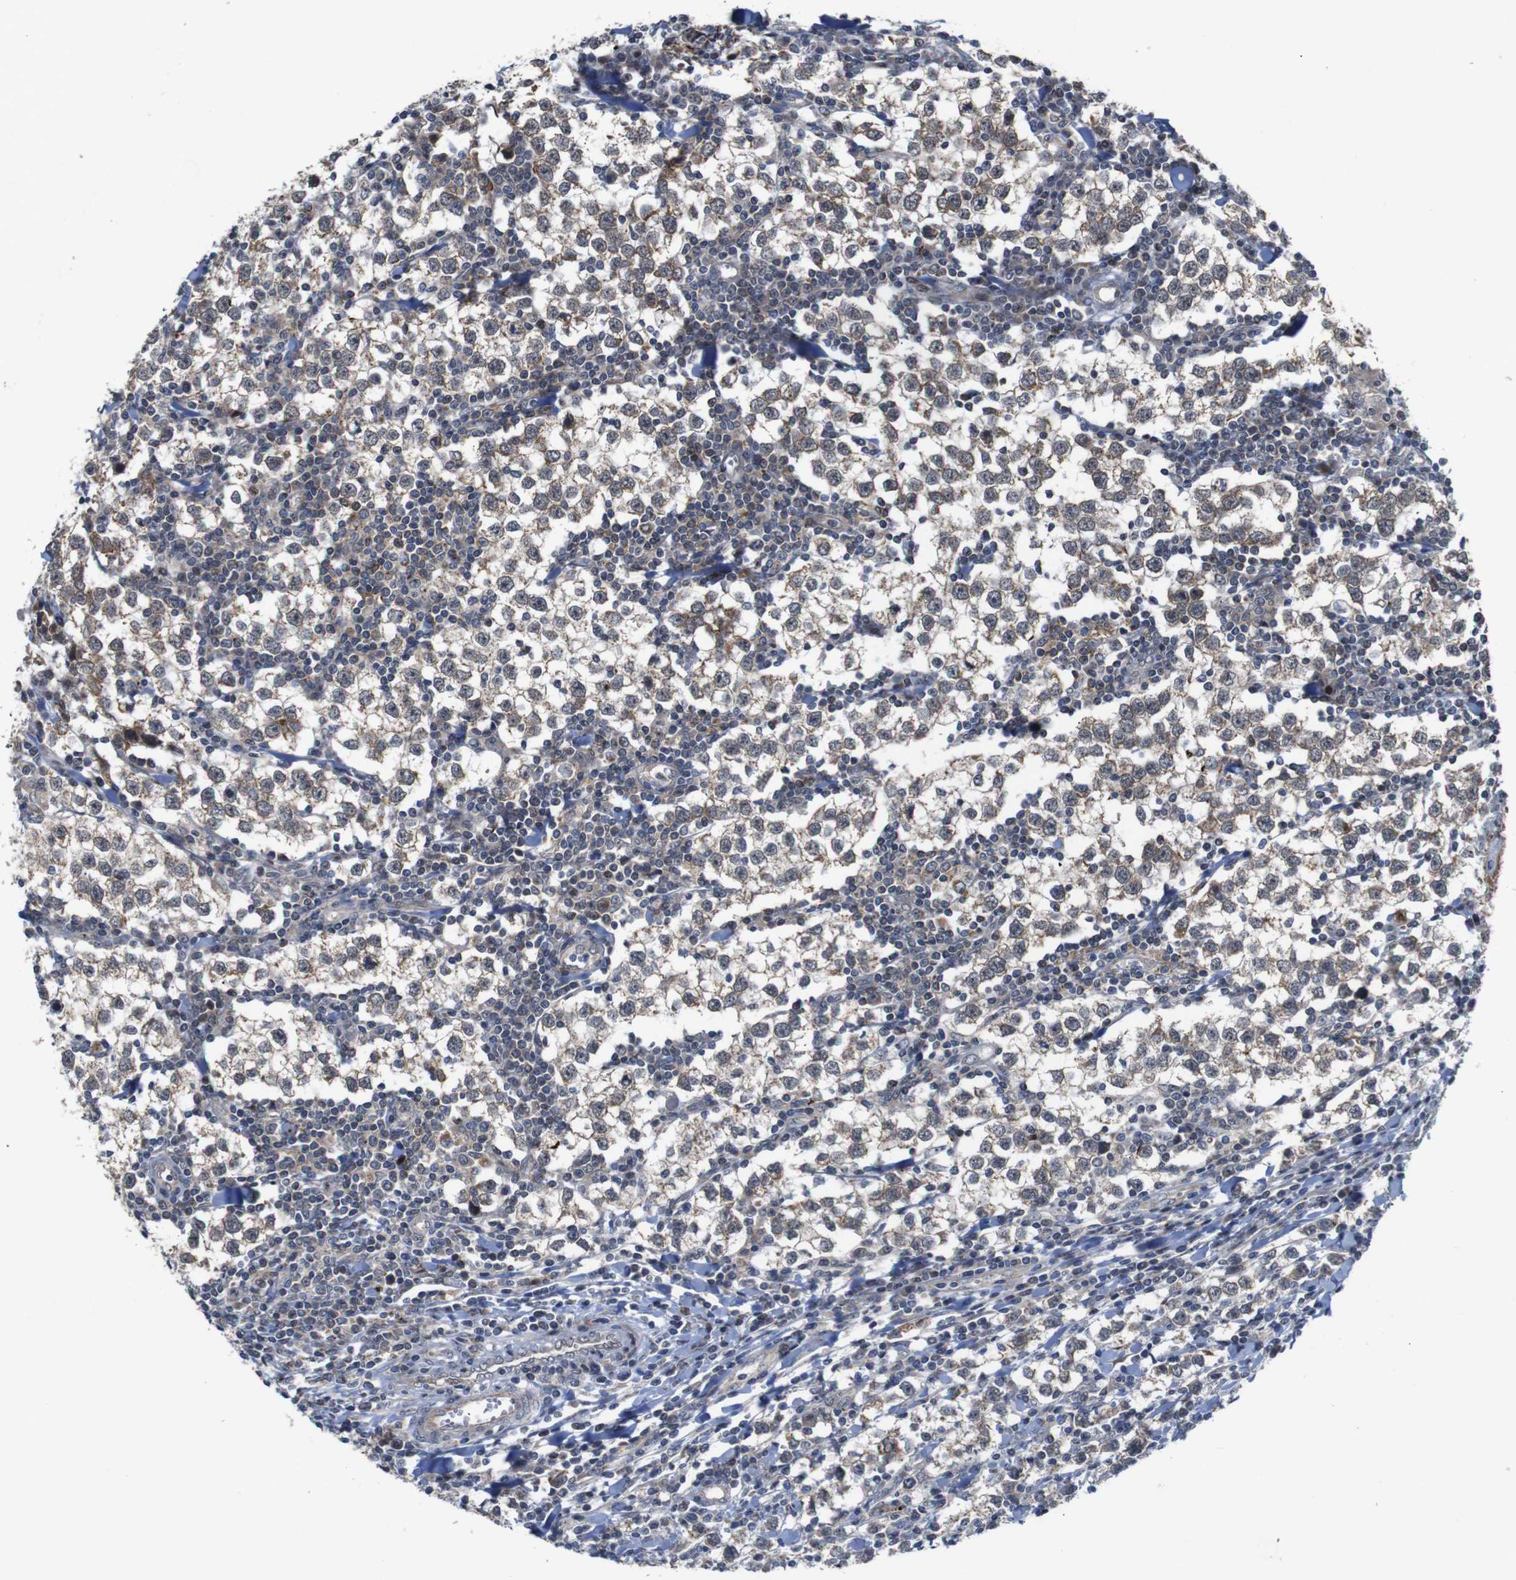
{"staining": {"intensity": "moderate", "quantity": ">75%", "location": "cytoplasmic/membranous"}, "tissue": "testis cancer", "cell_type": "Tumor cells", "image_type": "cancer", "snomed": [{"axis": "morphology", "description": "Seminoma, NOS"}, {"axis": "morphology", "description": "Carcinoma, Embryonal, NOS"}, {"axis": "topography", "description": "Testis"}], "caption": "A brown stain shows moderate cytoplasmic/membranous staining of a protein in human testis cancer (seminoma) tumor cells. Nuclei are stained in blue.", "gene": "ATP7B", "patient": {"sex": "male", "age": 36}}